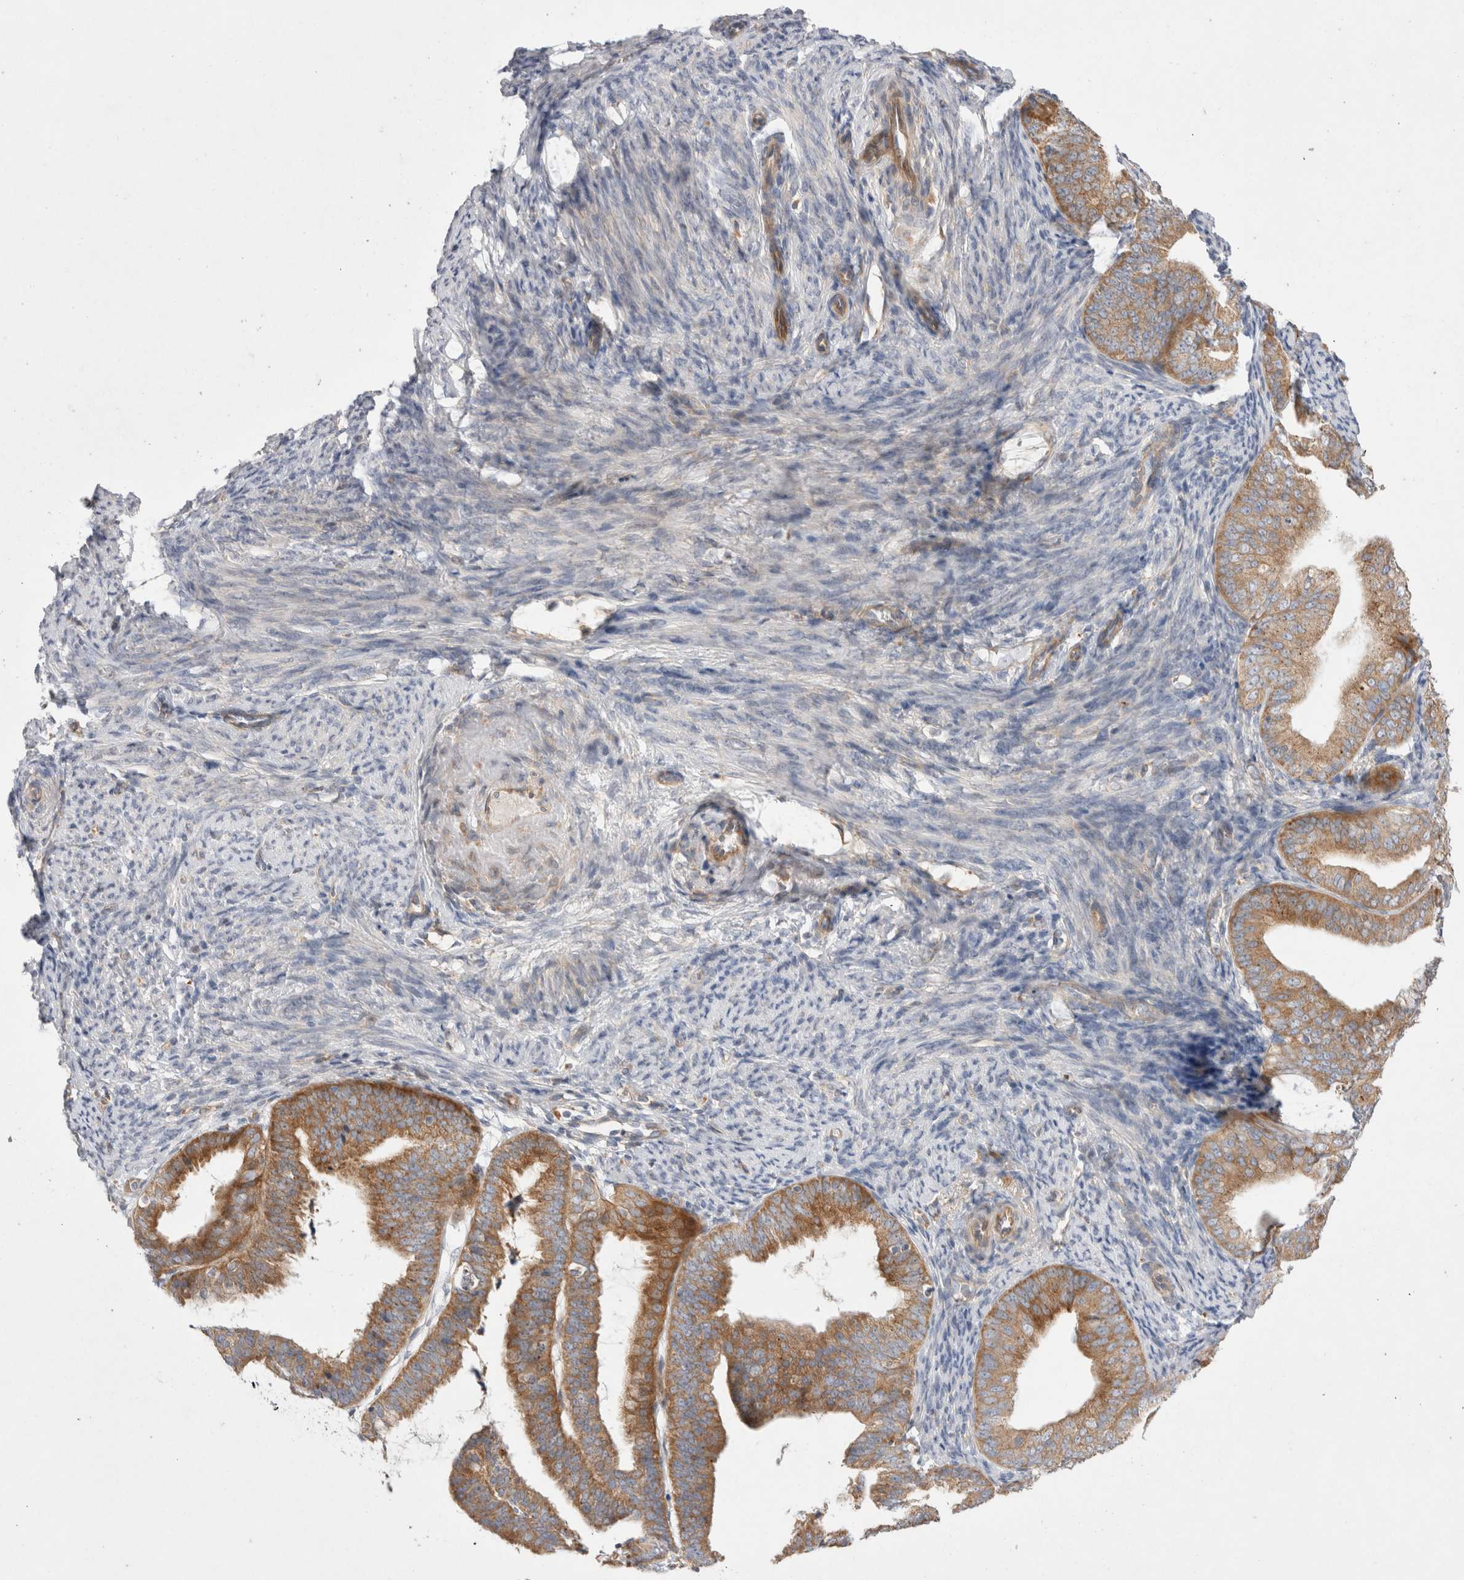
{"staining": {"intensity": "strong", "quantity": ">75%", "location": "cytoplasmic/membranous"}, "tissue": "endometrial cancer", "cell_type": "Tumor cells", "image_type": "cancer", "snomed": [{"axis": "morphology", "description": "Adenocarcinoma, NOS"}, {"axis": "topography", "description": "Endometrium"}], "caption": "Tumor cells exhibit high levels of strong cytoplasmic/membranous staining in about >75% of cells in endometrial cancer (adenocarcinoma).", "gene": "TBC1D16", "patient": {"sex": "female", "age": 63}}